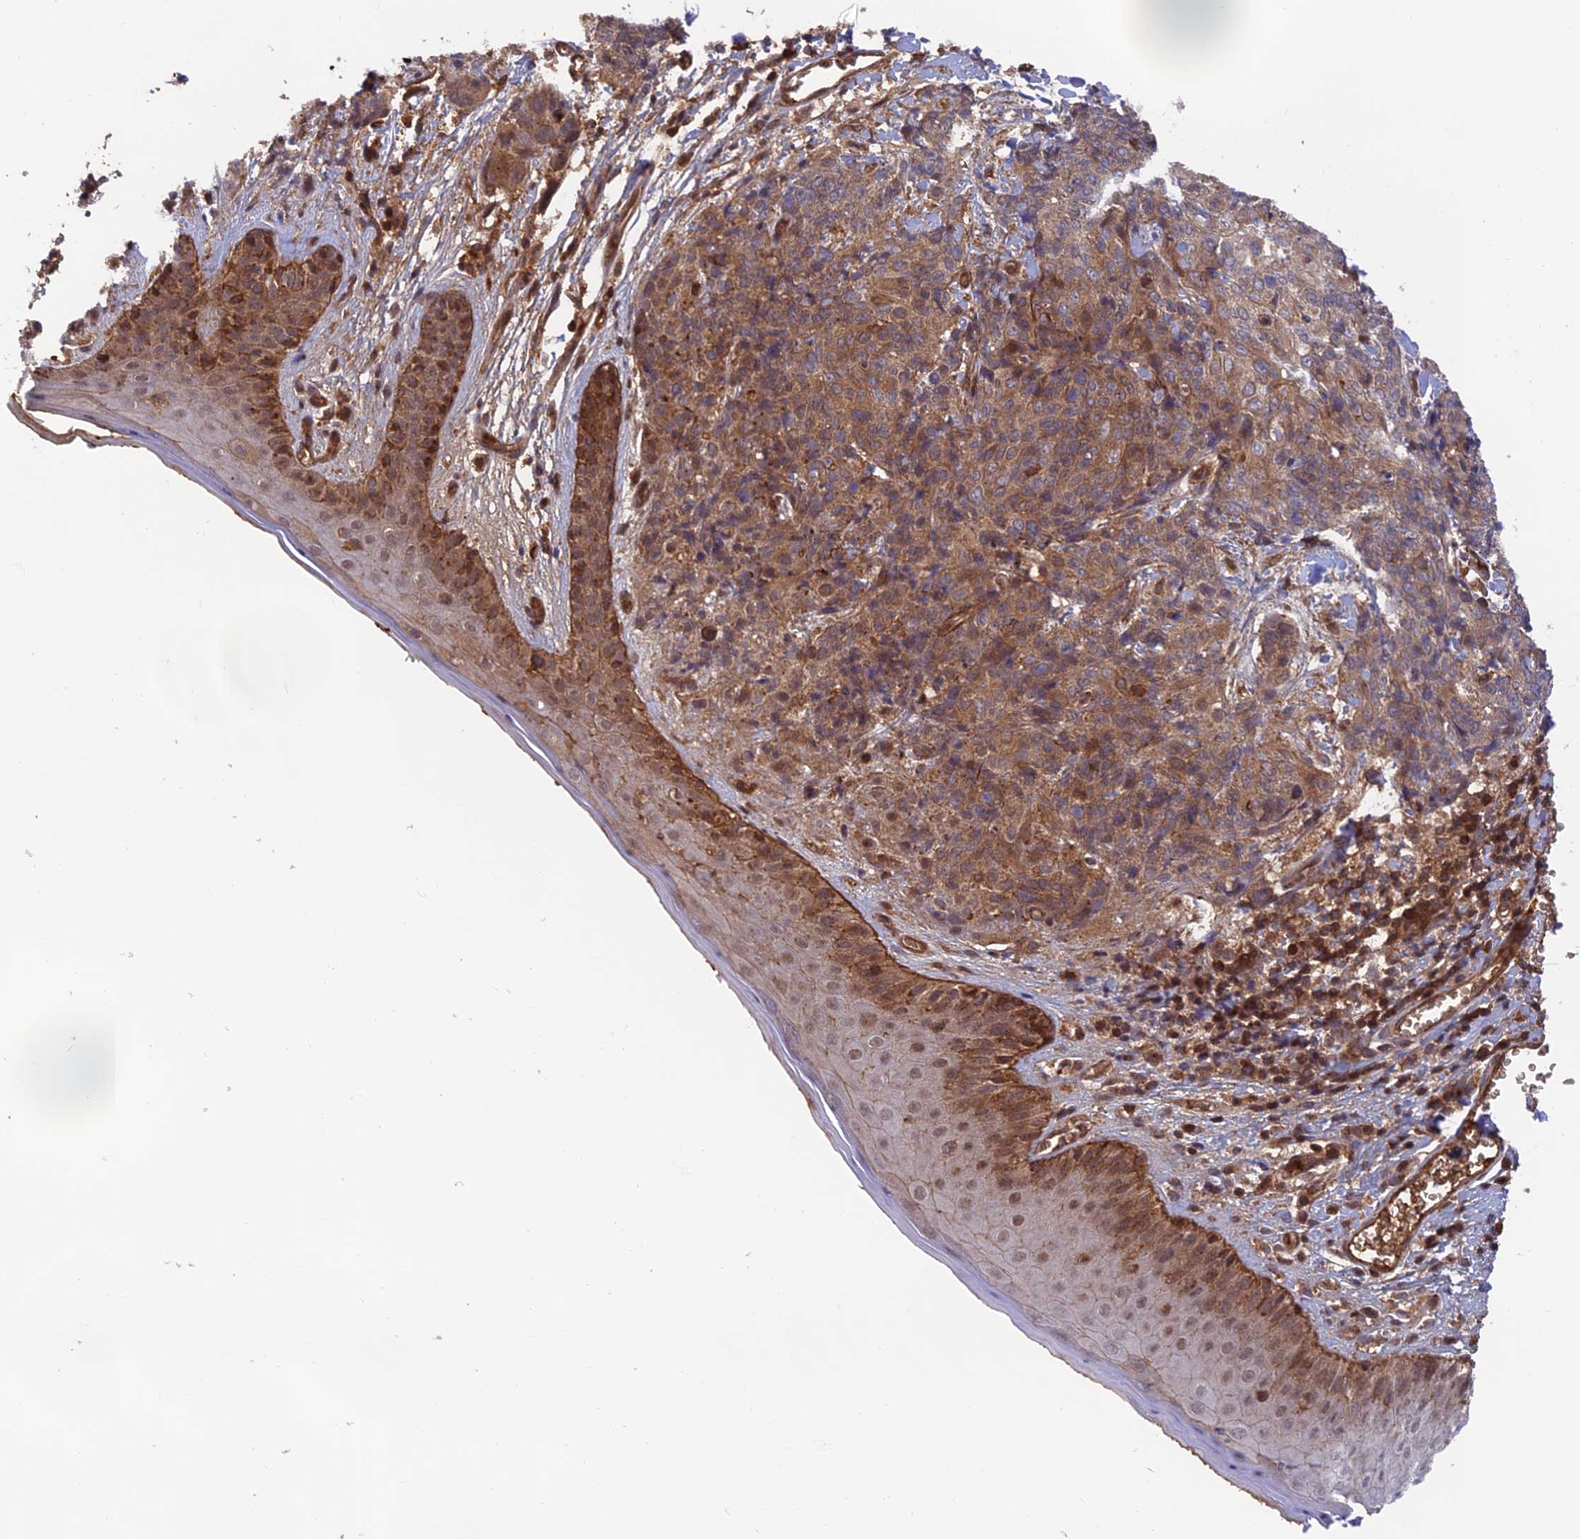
{"staining": {"intensity": "moderate", "quantity": ">75%", "location": "cytoplasmic/membranous"}, "tissue": "skin cancer", "cell_type": "Tumor cells", "image_type": "cancer", "snomed": [{"axis": "morphology", "description": "Squamous cell carcinoma, NOS"}, {"axis": "topography", "description": "Skin"}, {"axis": "topography", "description": "Vulva"}], "caption": "The histopathology image exhibits immunohistochemical staining of squamous cell carcinoma (skin). There is moderate cytoplasmic/membranous expression is appreciated in approximately >75% of tumor cells. (DAB = brown stain, brightfield microscopy at high magnification).", "gene": "OSBPL1A", "patient": {"sex": "female", "age": 85}}